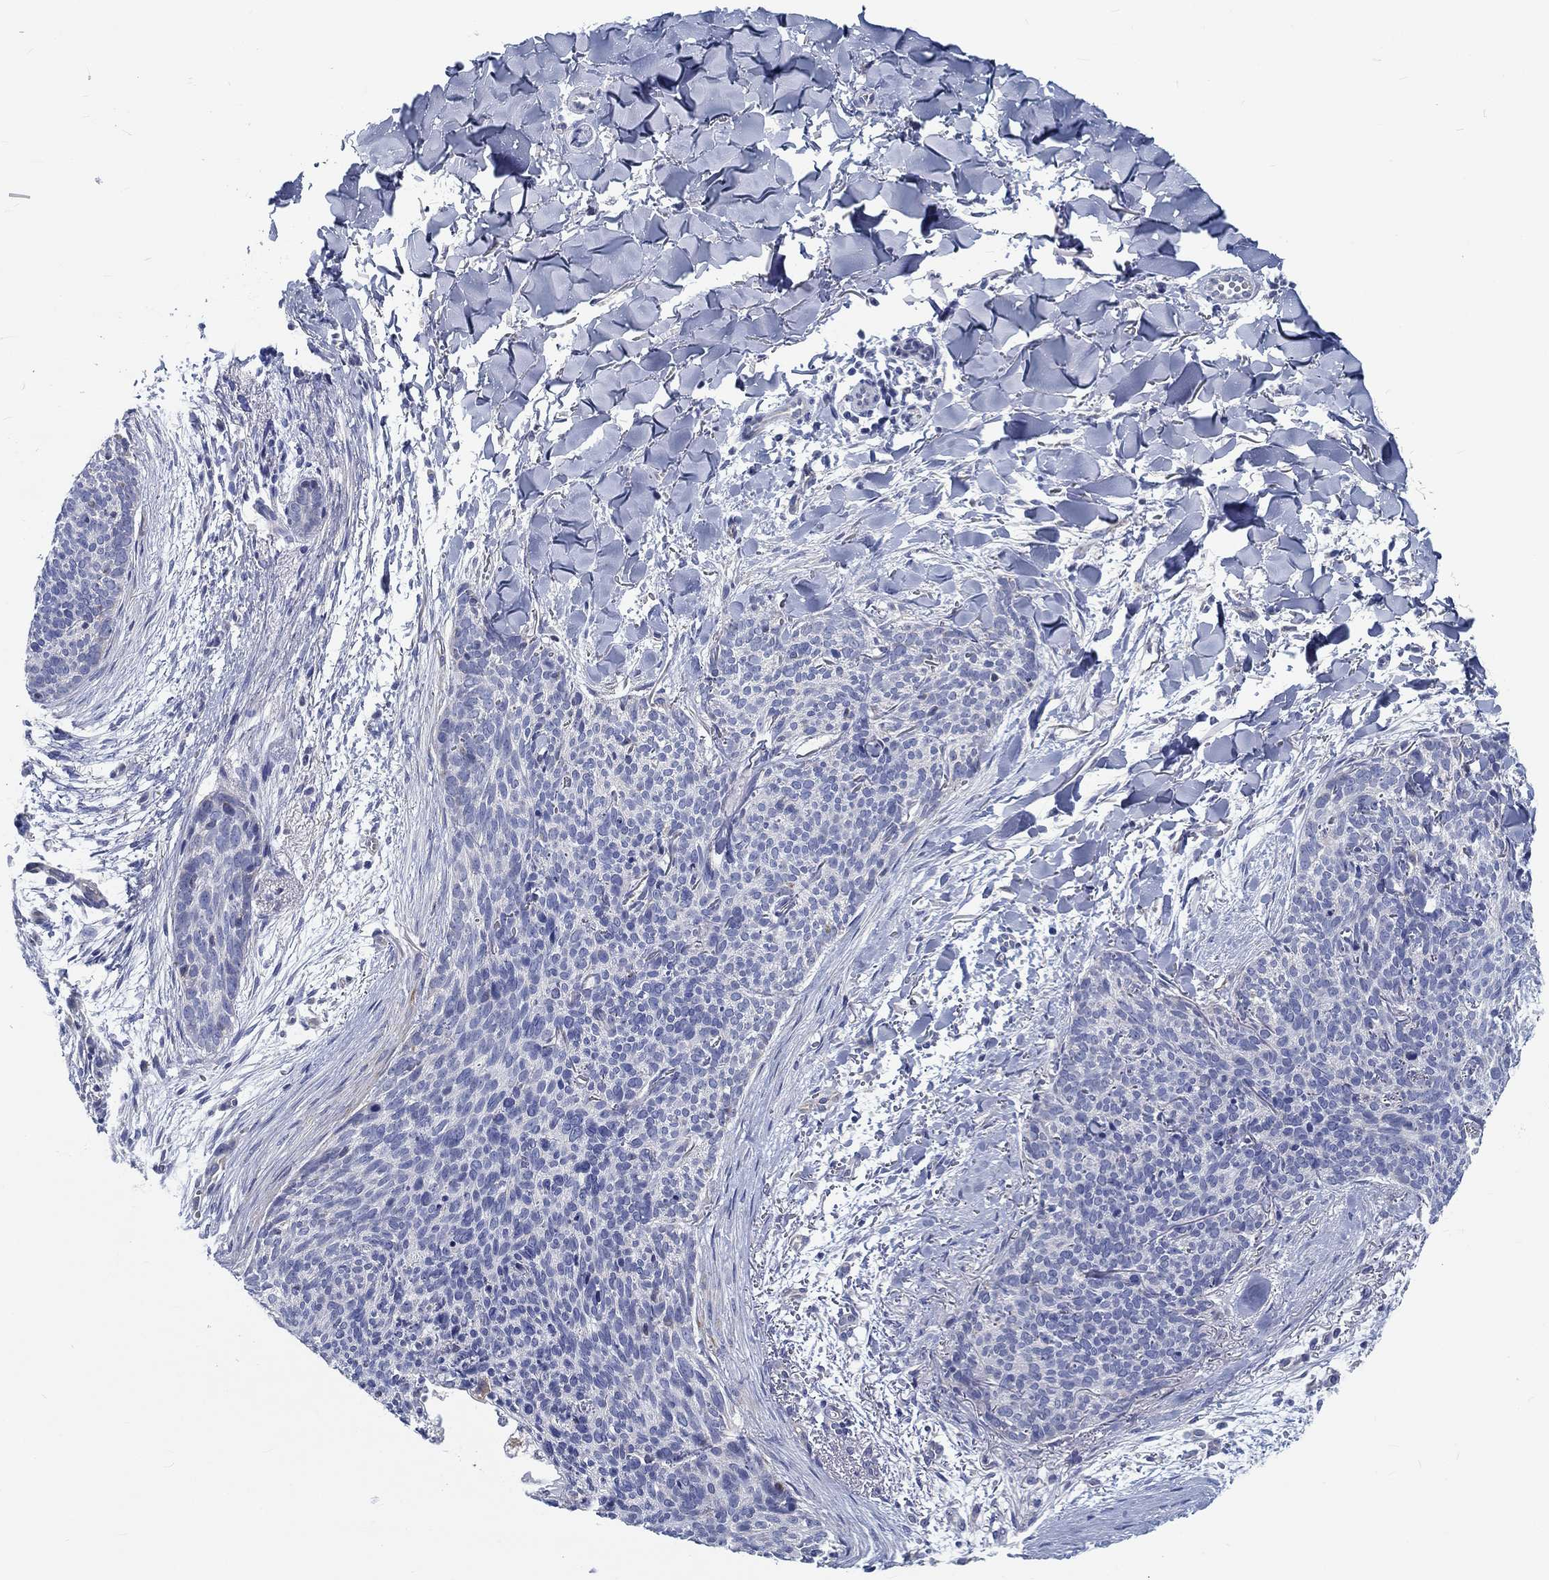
{"staining": {"intensity": "negative", "quantity": "none", "location": "none"}, "tissue": "skin cancer", "cell_type": "Tumor cells", "image_type": "cancer", "snomed": [{"axis": "morphology", "description": "Basal cell carcinoma"}, {"axis": "topography", "description": "Skin"}], "caption": "IHC histopathology image of neoplastic tissue: human skin basal cell carcinoma stained with DAB reveals no significant protein expression in tumor cells.", "gene": "MYBPC1", "patient": {"sex": "male", "age": 64}}